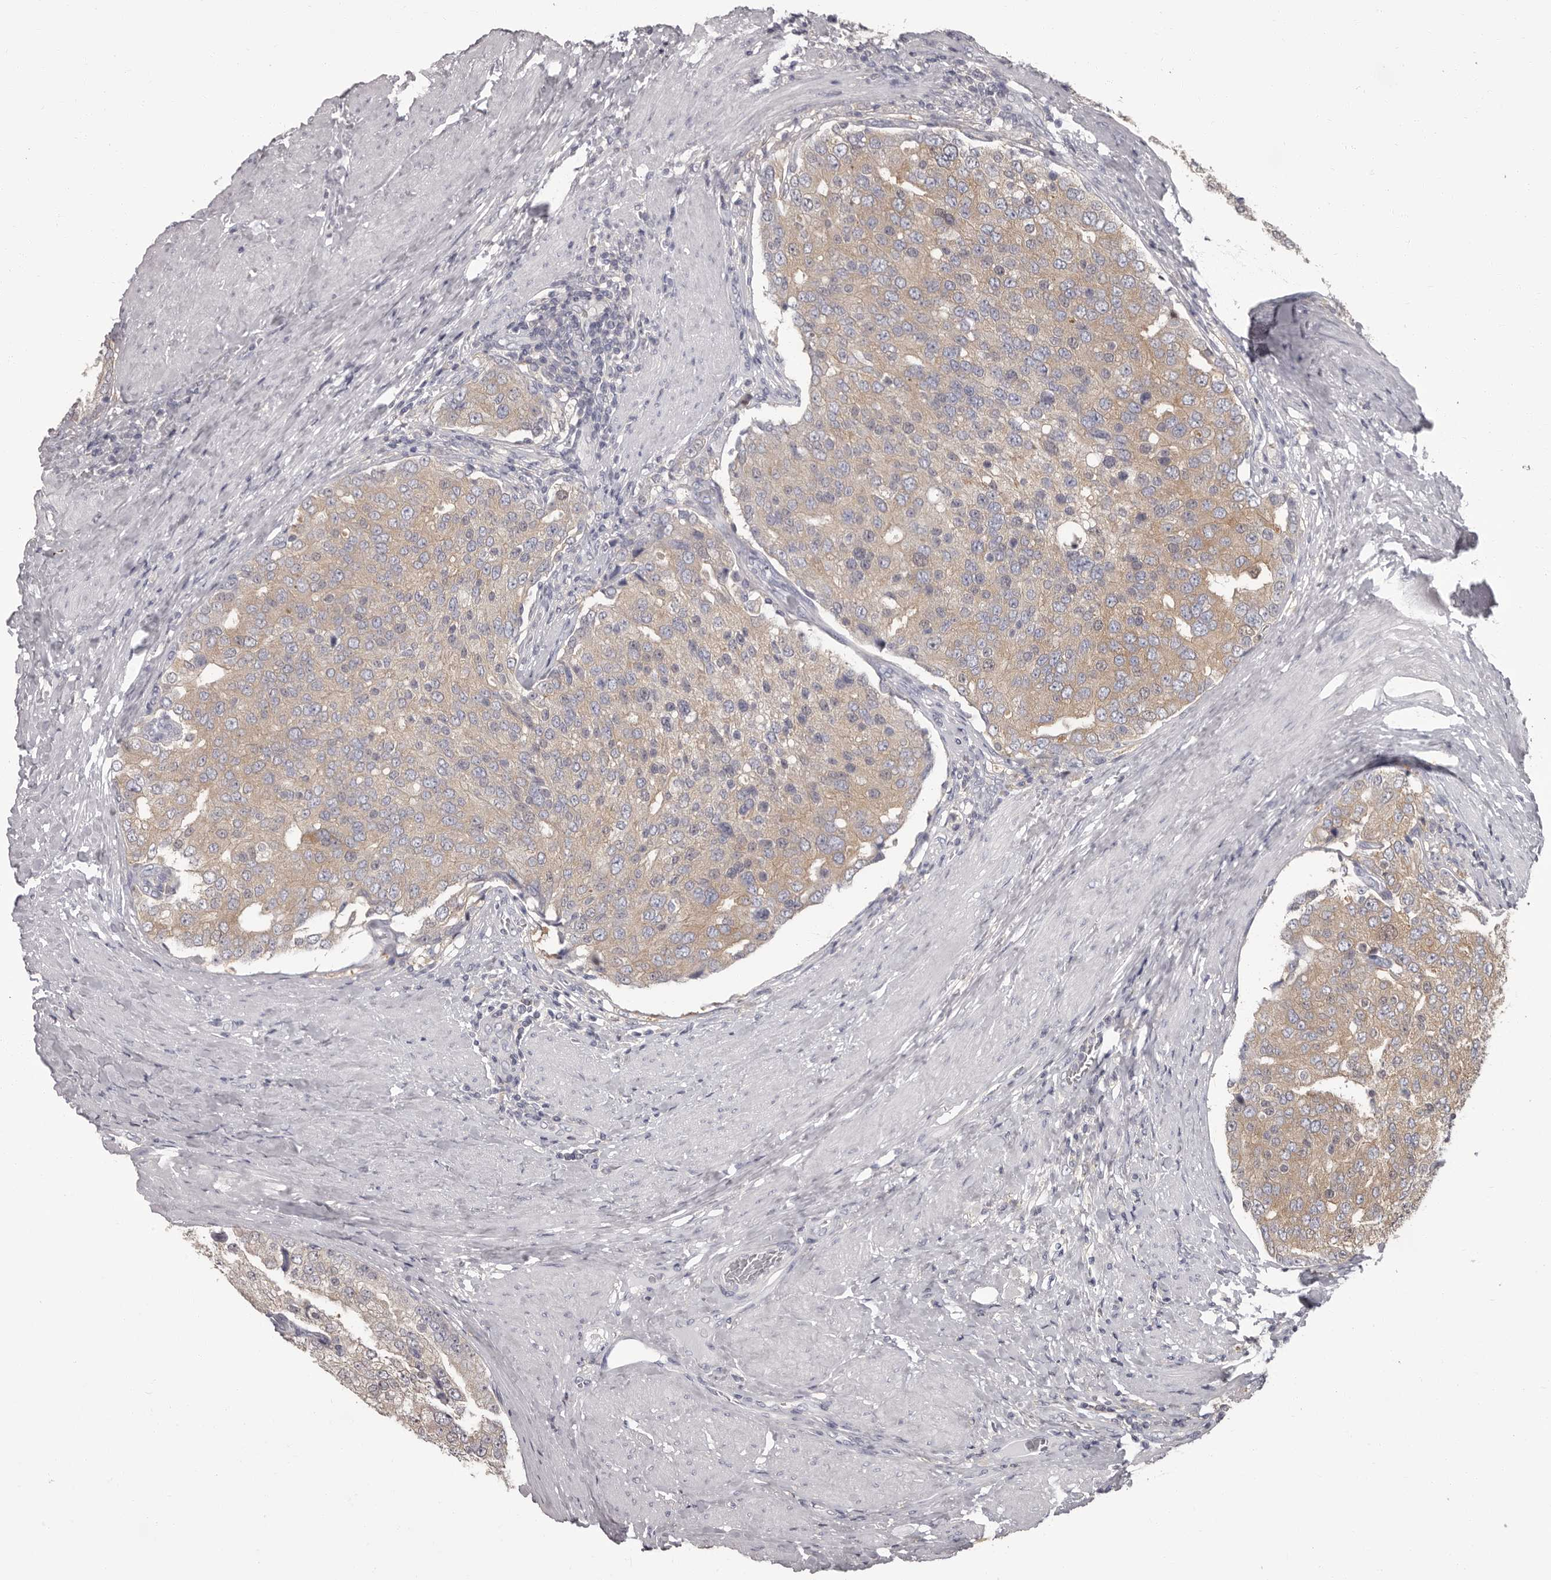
{"staining": {"intensity": "weak", "quantity": "25%-75%", "location": "cytoplasmic/membranous"}, "tissue": "prostate cancer", "cell_type": "Tumor cells", "image_type": "cancer", "snomed": [{"axis": "morphology", "description": "Adenocarcinoma, High grade"}, {"axis": "topography", "description": "Prostate"}], "caption": "Adenocarcinoma (high-grade) (prostate) was stained to show a protein in brown. There is low levels of weak cytoplasmic/membranous positivity in approximately 25%-75% of tumor cells. (IHC, brightfield microscopy, high magnification).", "gene": "APEH", "patient": {"sex": "male", "age": 50}}